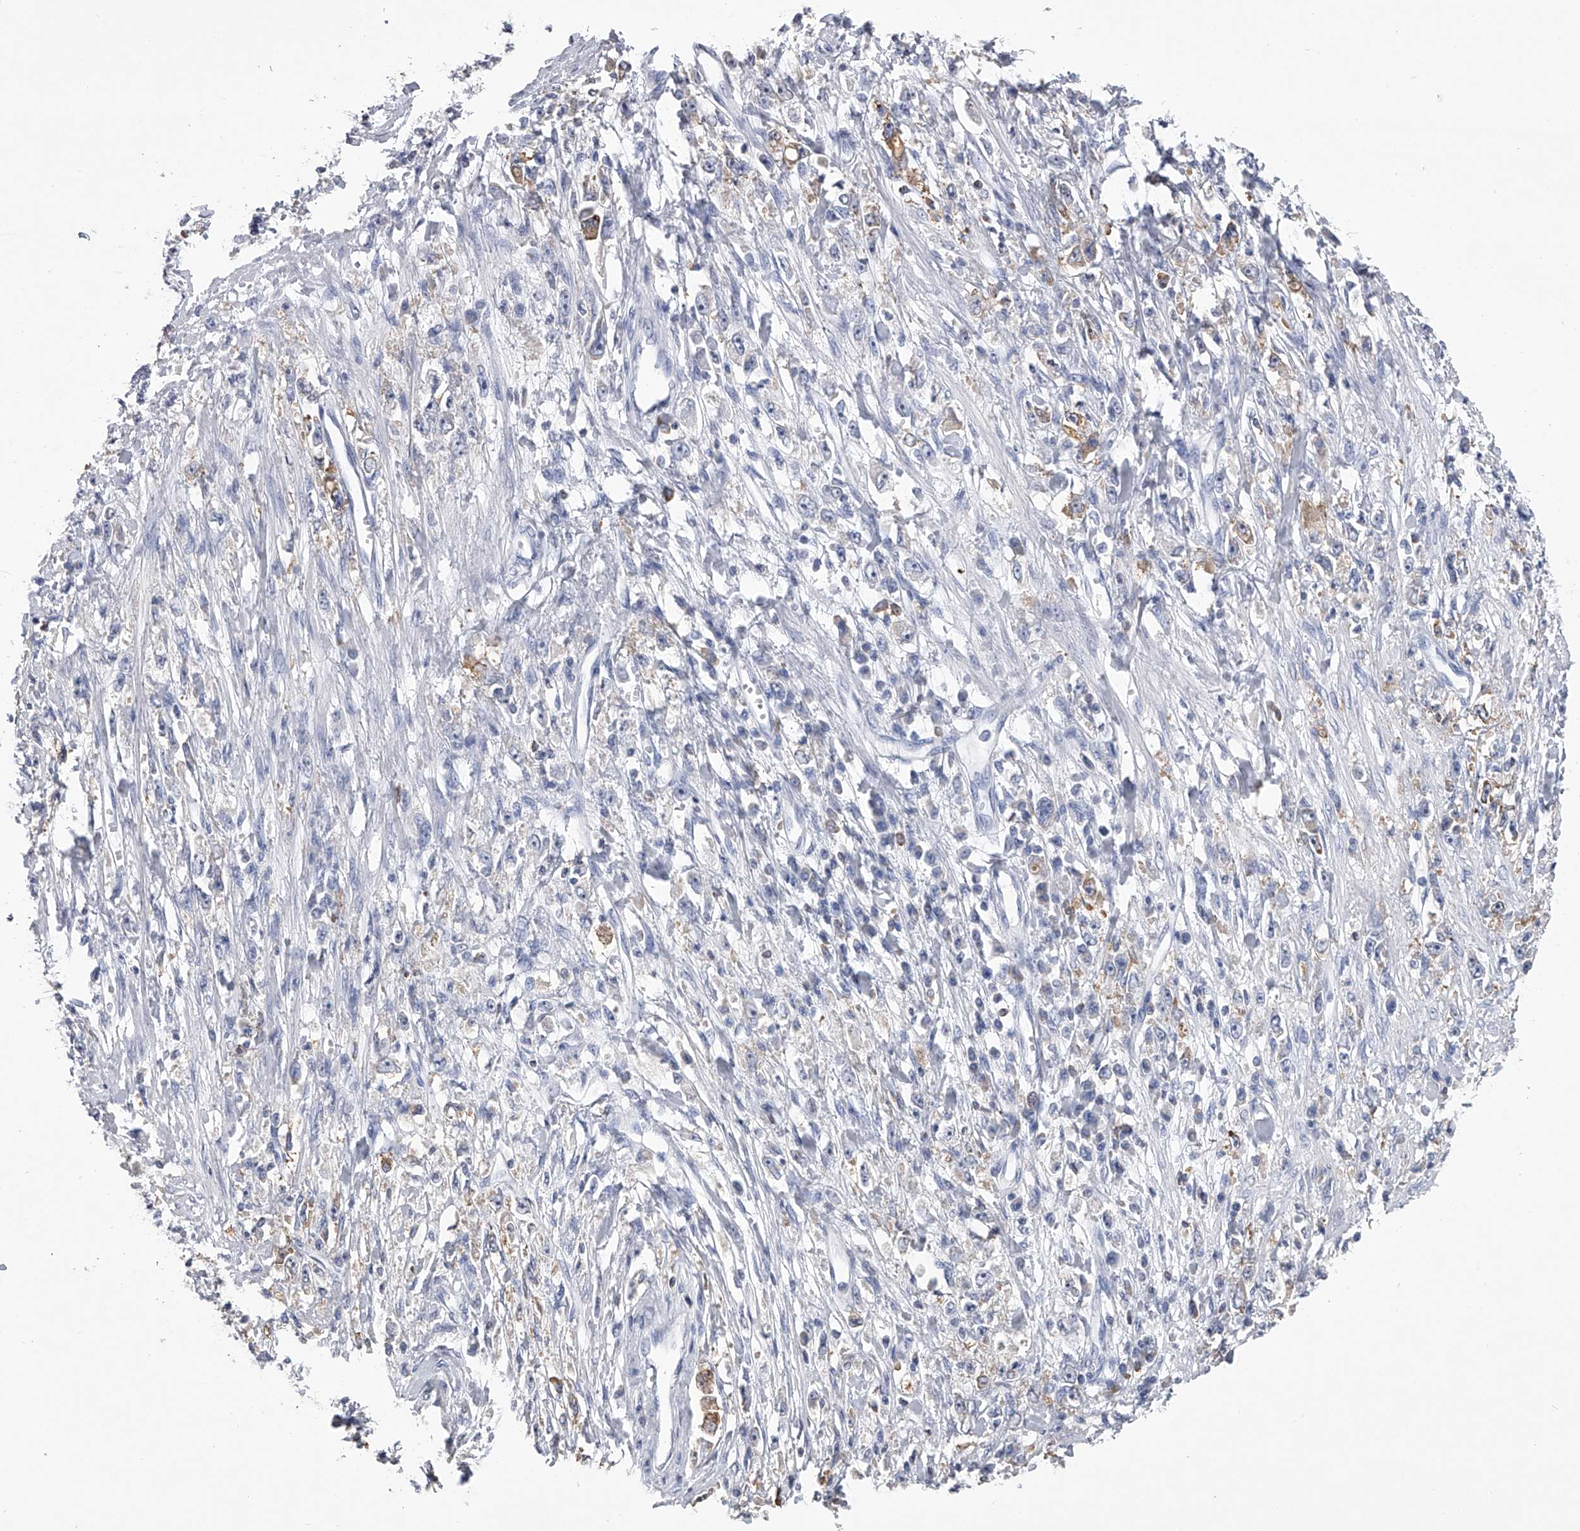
{"staining": {"intensity": "negative", "quantity": "none", "location": "none"}, "tissue": "stomach cancer", "cell_type": "Tumor cells", "image_type": "cancer", "snomed": [{"axis": "morphology", "description": "Adenocarcinoma, NOS"}, {"axis": "topography", "description": "Stomach"}], "caption": "Immunohistochemical staining of stomach adenocarcinoma shows no significant positivity in tumor cells.", "gene": "TASP1", "patient": {"sex": "female", "age": 59}}